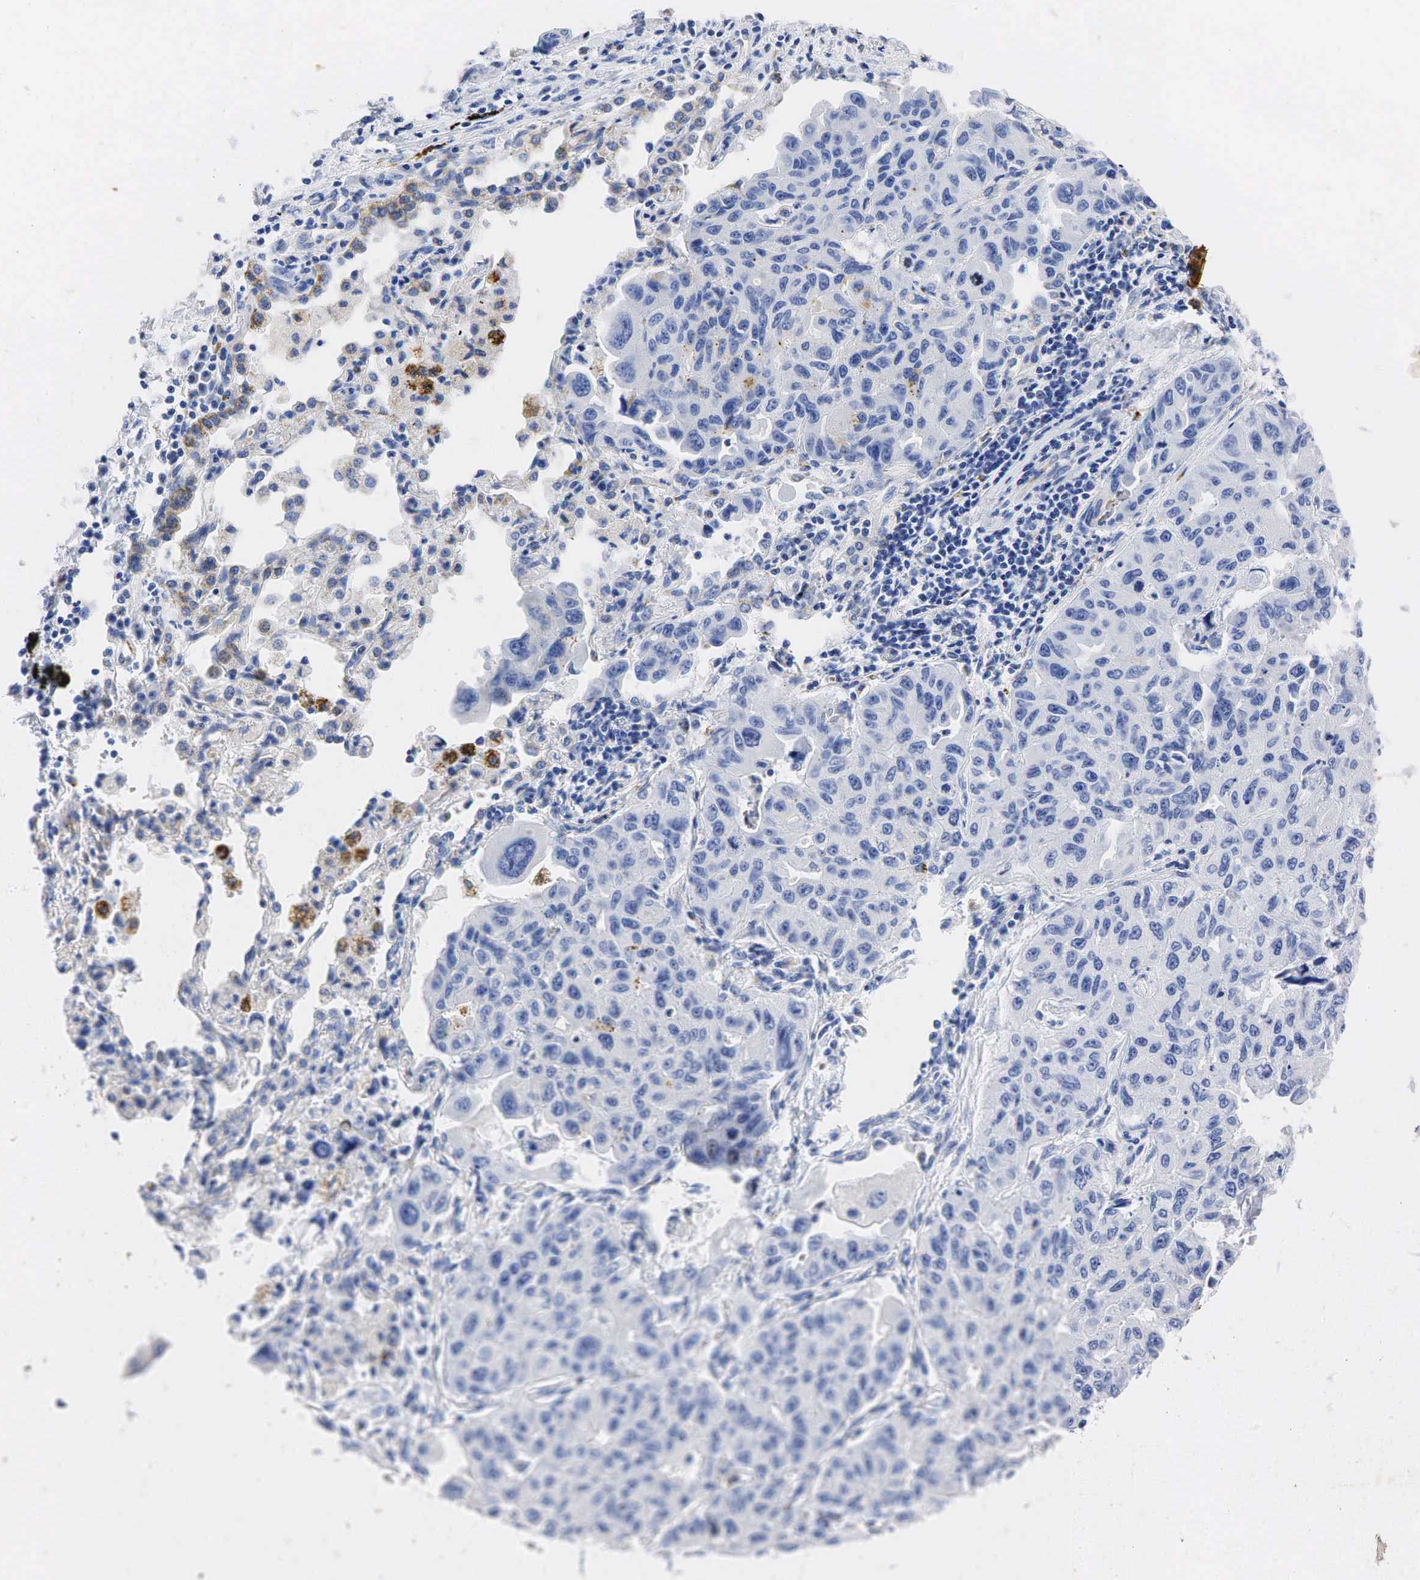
{"staining": {"intensity": "strong", "quantity": "<25%", "location": "cytoplasmic/membranous"}, "tissue": "lung cancer", "cell_type": "Tumor cells", "image_type": "cancer", "snomed": [{"axis": "morphology", "description": "Adenocarcinoma, NOS"}, {"axis": "topography", "description": "Lung"}], "caption": "Immunohistochemical staining of lung adenocarcinoma displays medium levels of strong cytoplasmic/membranous staining in about <25% of tumor cells.", "gene": "SYP", "patient": {"sex": "male", "age": 64}}